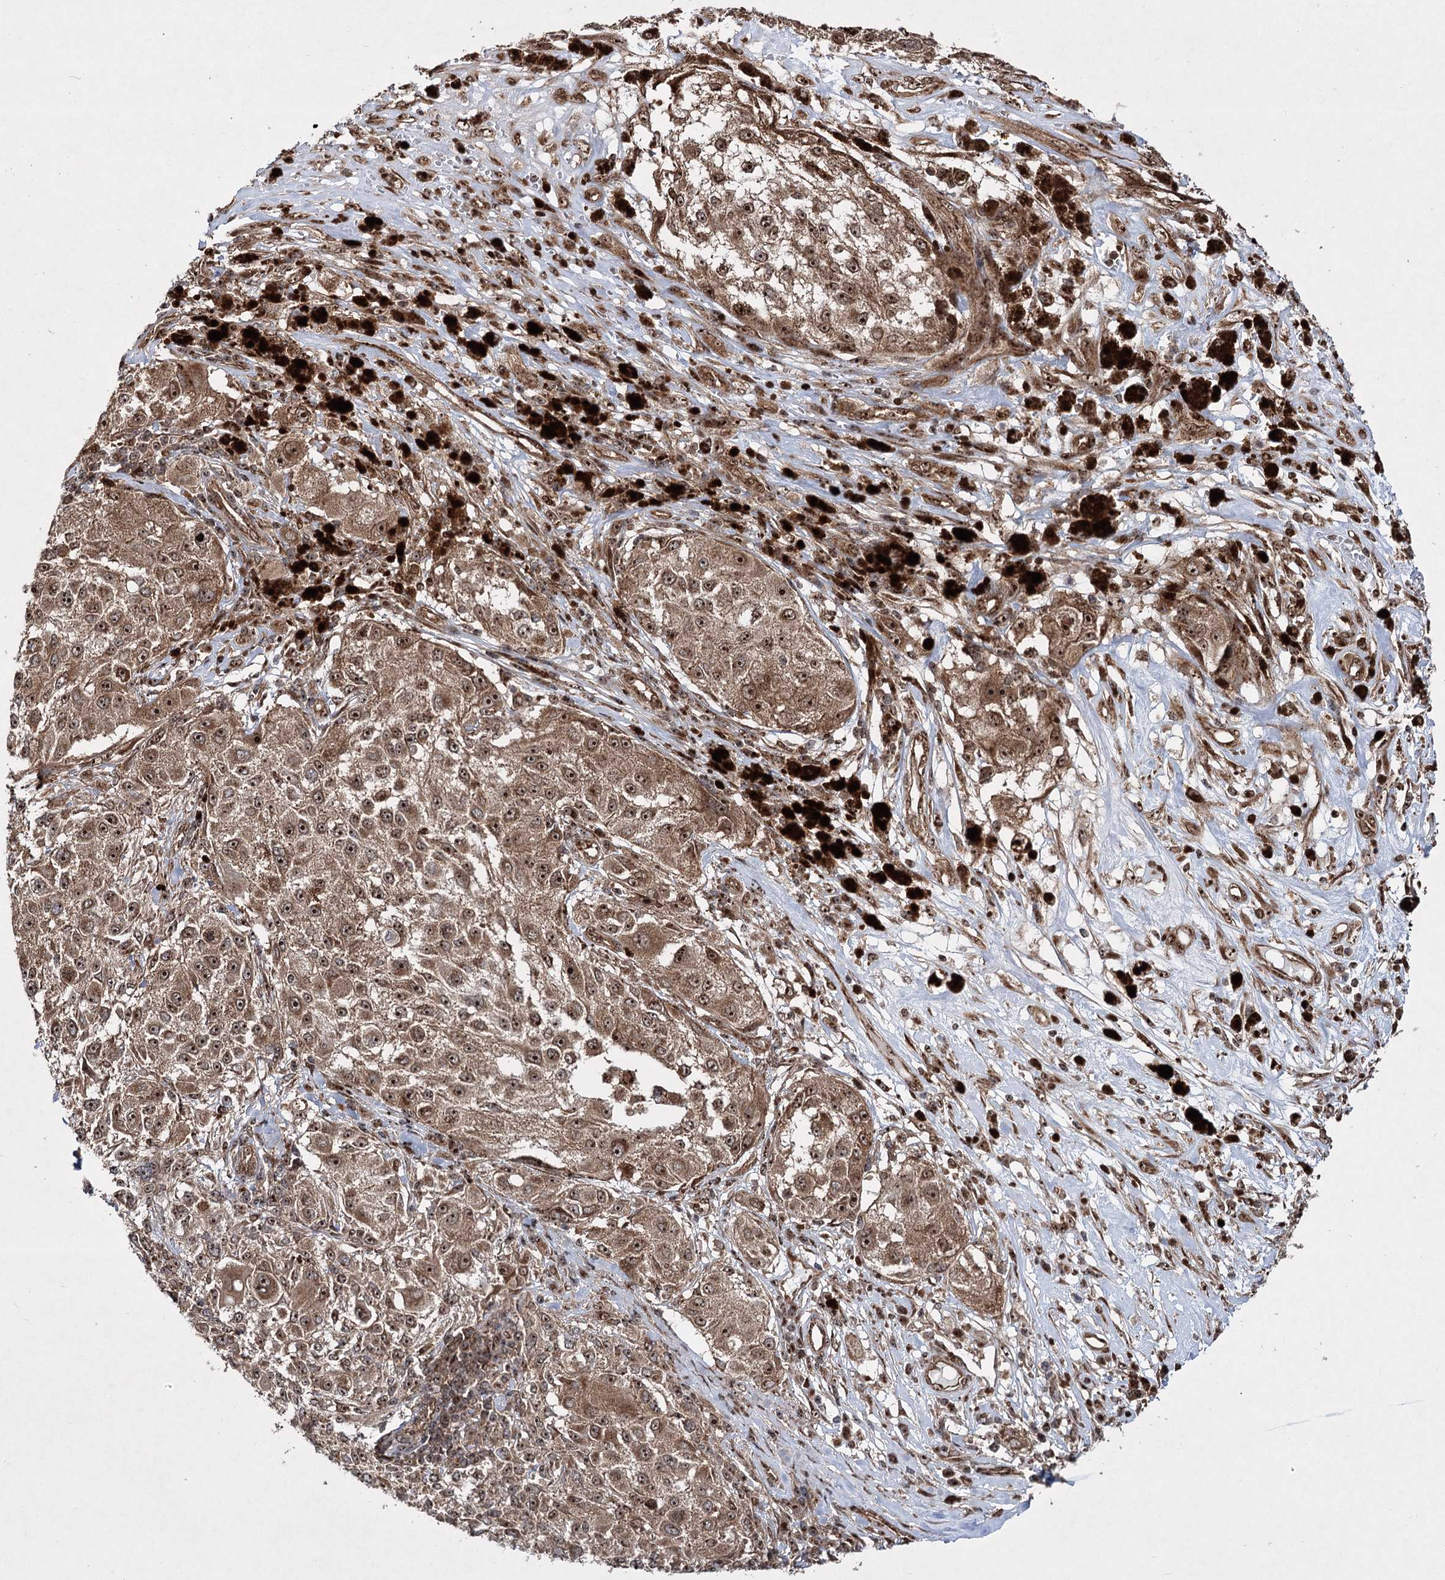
{"staining": {"intensity": "moderate", "quantity": ">75%", "location": "cytoplasmic/membranous,nuclear"}, "tissue": "melanoma", "cell_type": "Tumor cells", "image_type": "cancer", "snomed": [{"axis": "morphology", "description": "Necrosis, NOS"}, {"axis": "morphology", "description": "Malignant melanoma, NOS"}, {"axis": "topography", "description": "Skin"}], "caption": "Moderate cytoplasmic/membranous and nuclear protein staining is seen in approximately >75% of tumor cells in melanoma.", "gene": "SERINC5", "patient": {"sex": "female", "age": 87}}